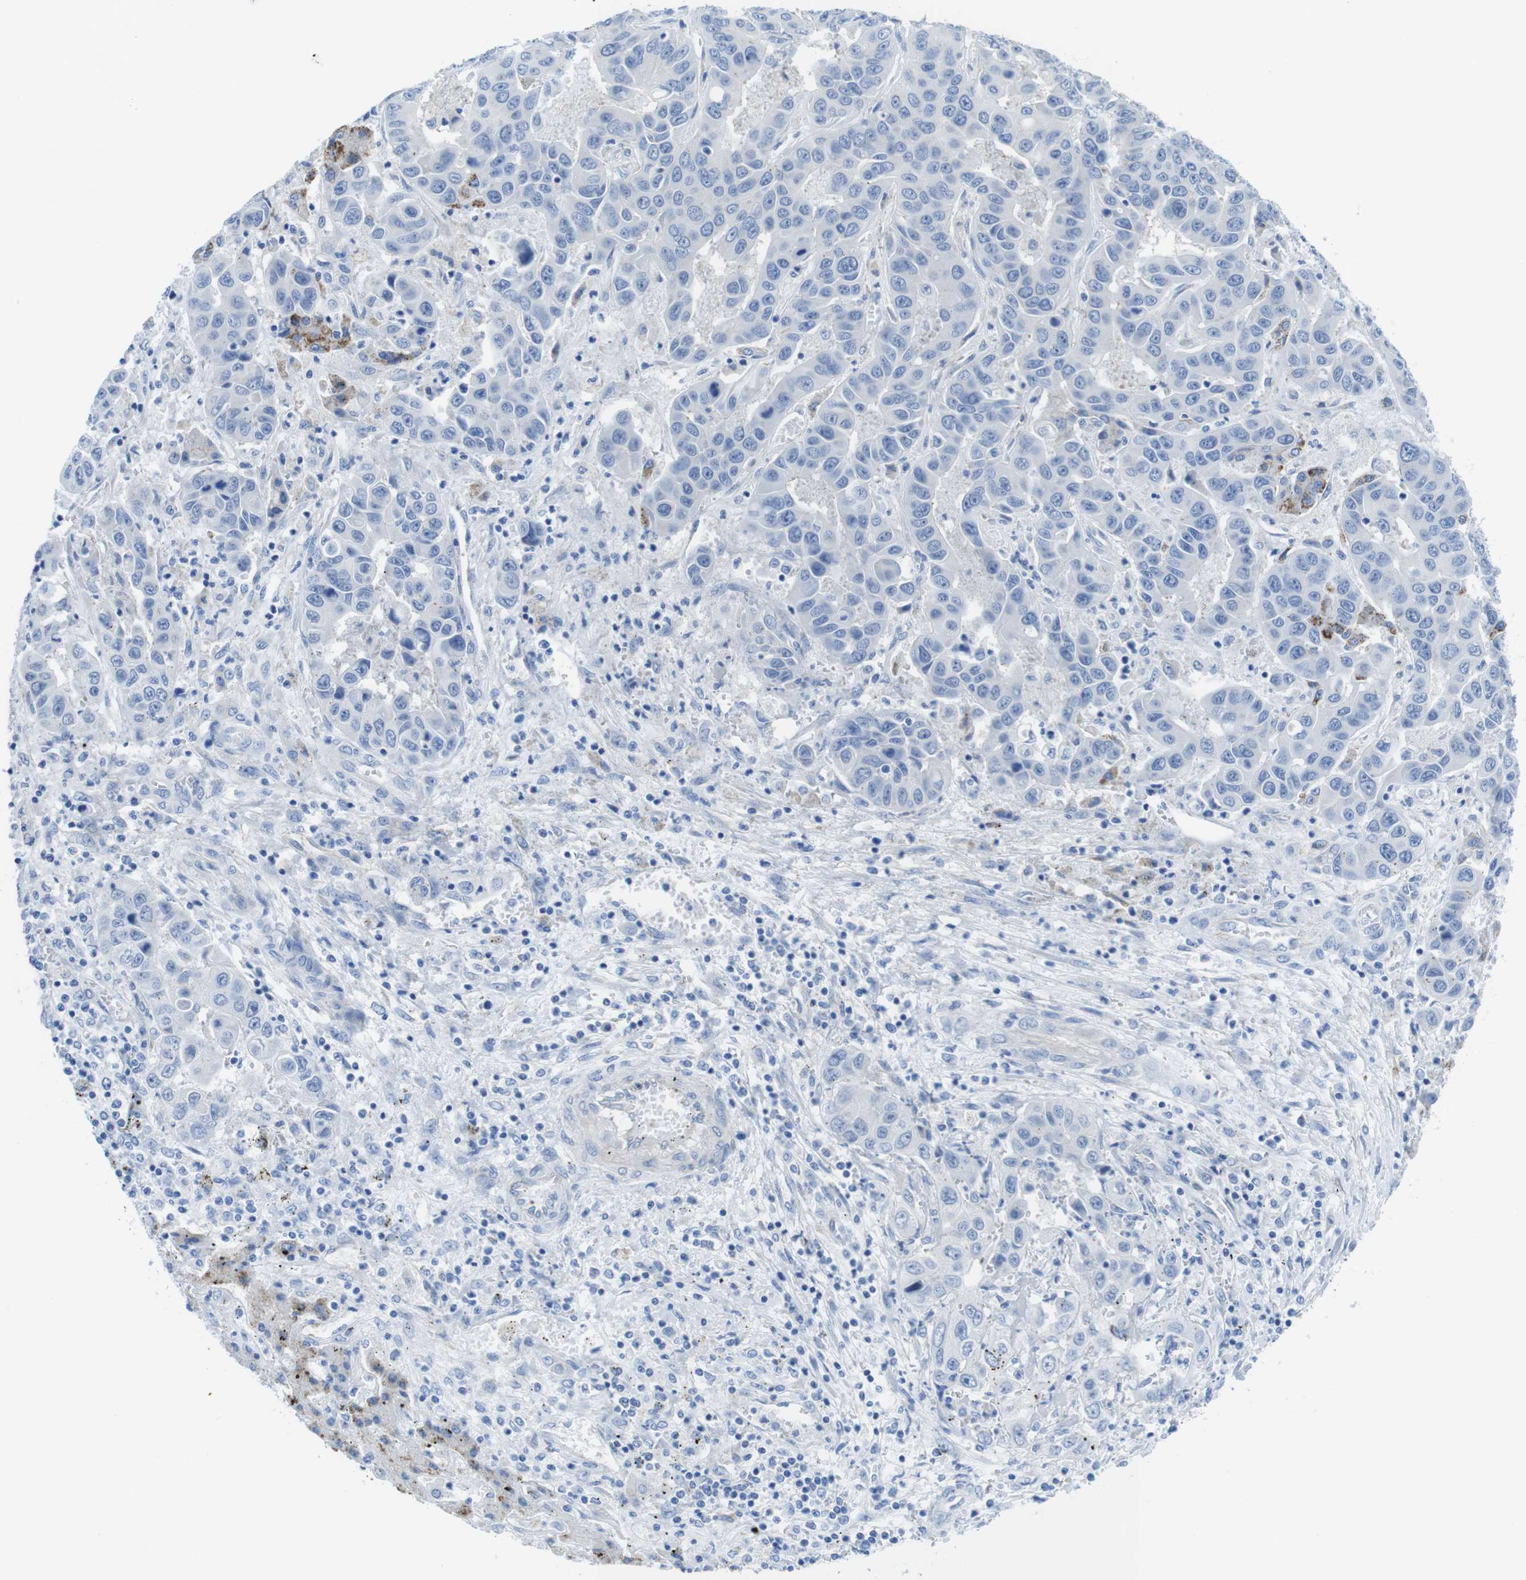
{"staining": {"intensity": "negative", "quantity": "none", "location": "none"}, "tissue": "liver cancer", "cell_type": "Tumor cells", "image_type": "cancer", "snomed": [{"axis": "morphology", "description": "Cholangiocarcinoma"}, {"axis": "topography", "description": "Liver"}], "caption": "Tumor cells are negative for brown protein staining in liver cholangiocarcinoma.", "gene": "CDH8", "patient": {"sex": "female", "age": 52}}